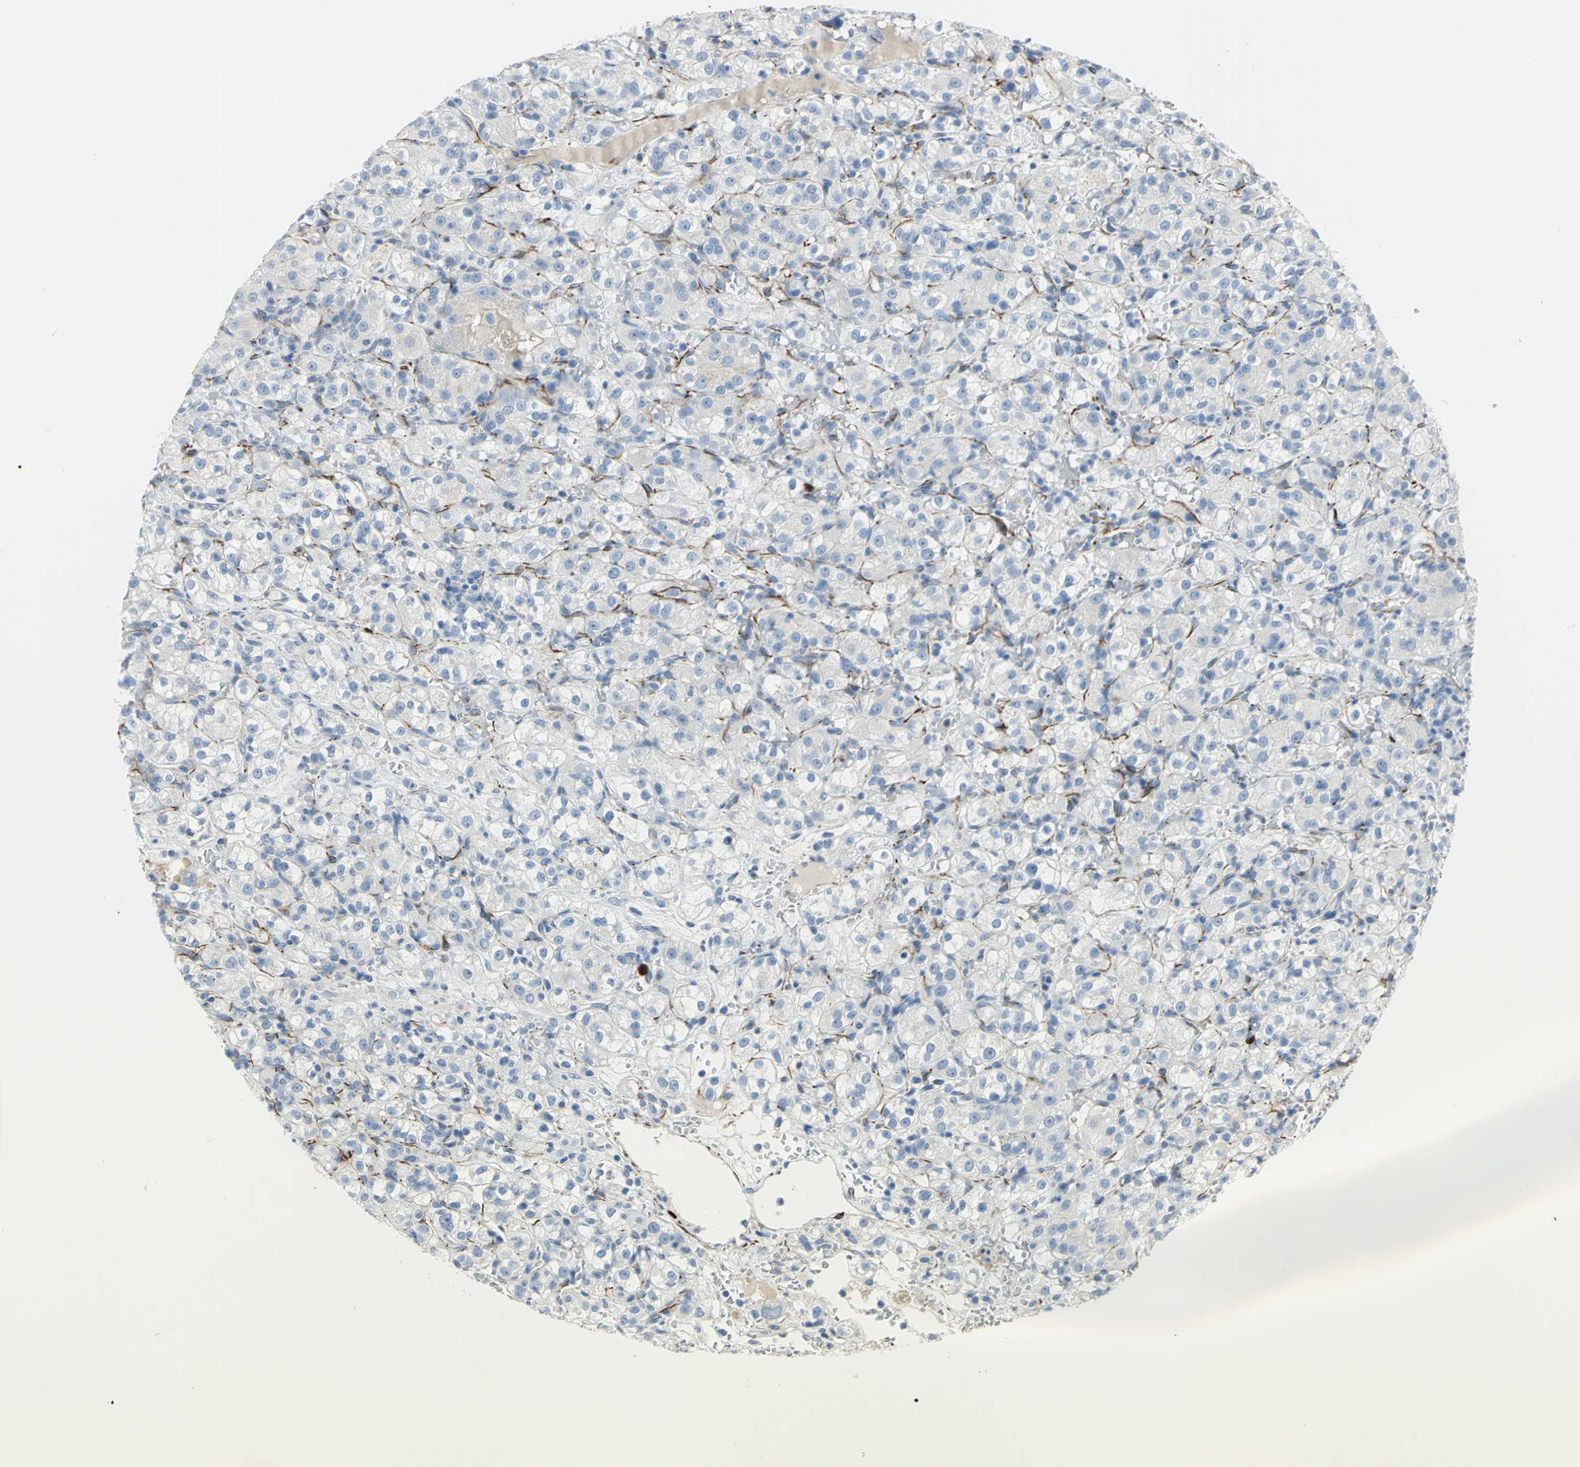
{"staining": {"intensity": "negative", "quantity": "none", "location": "none"}, "tissue": "renal cancer", "cell_type": "Tumor cells", "image_type": "cancer", "snomed": [{"axis": "morphology", "description": "Normal tissue, NOS"}, {"axis": "morphology", "description": "Adenocarcinoma, NOS"}, {"axis": "topography", "description": "Kidney"}], "caption": "Immunohistochemistry (IHC) histopathology image of human adenocarcinoma (renal) stained for a protein (brown), which exhibits no staining in tumor cells. (DAB IHC visualized using brightfield microscopy, high magnification).", "gene": "ALOX15", "patient": {"sex": "male", "age": 61}}